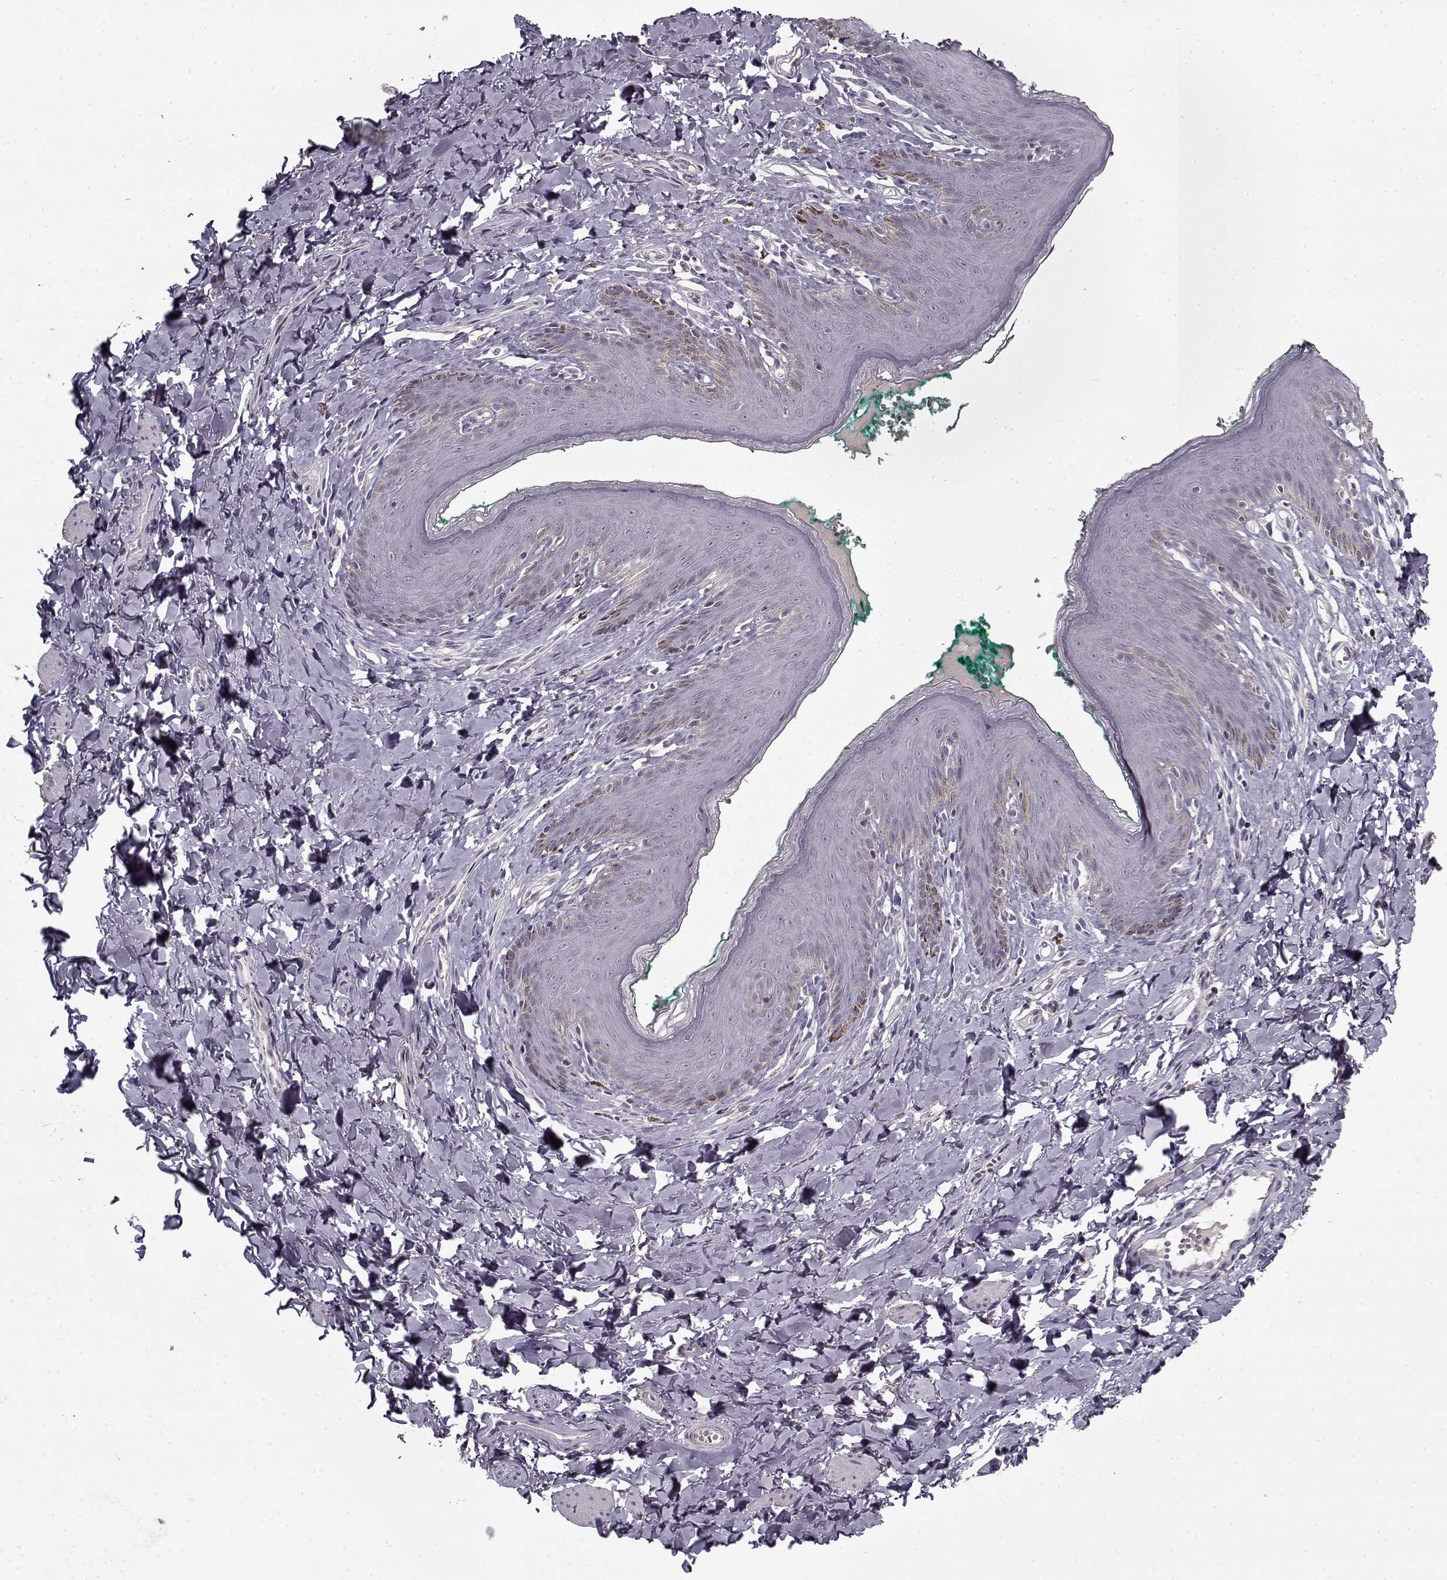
{"staining": {"intensity": "negative", "quantity": "none", "location": "none"}, "tissue": "skin", "cell_type": "Epidermal cells", "image_type": "normal", "snomed": [{"axis": "morphology", "description": "Normal tissue, NOS"}, {"axis": "topography", "description": "Vulva"}], "caption": "The immunohistochemistry (IHC) image has no significant positivity in epidermal cells of skin.", "gene": "LAMA2", "patient": {"sex": "female", "age": 66}}